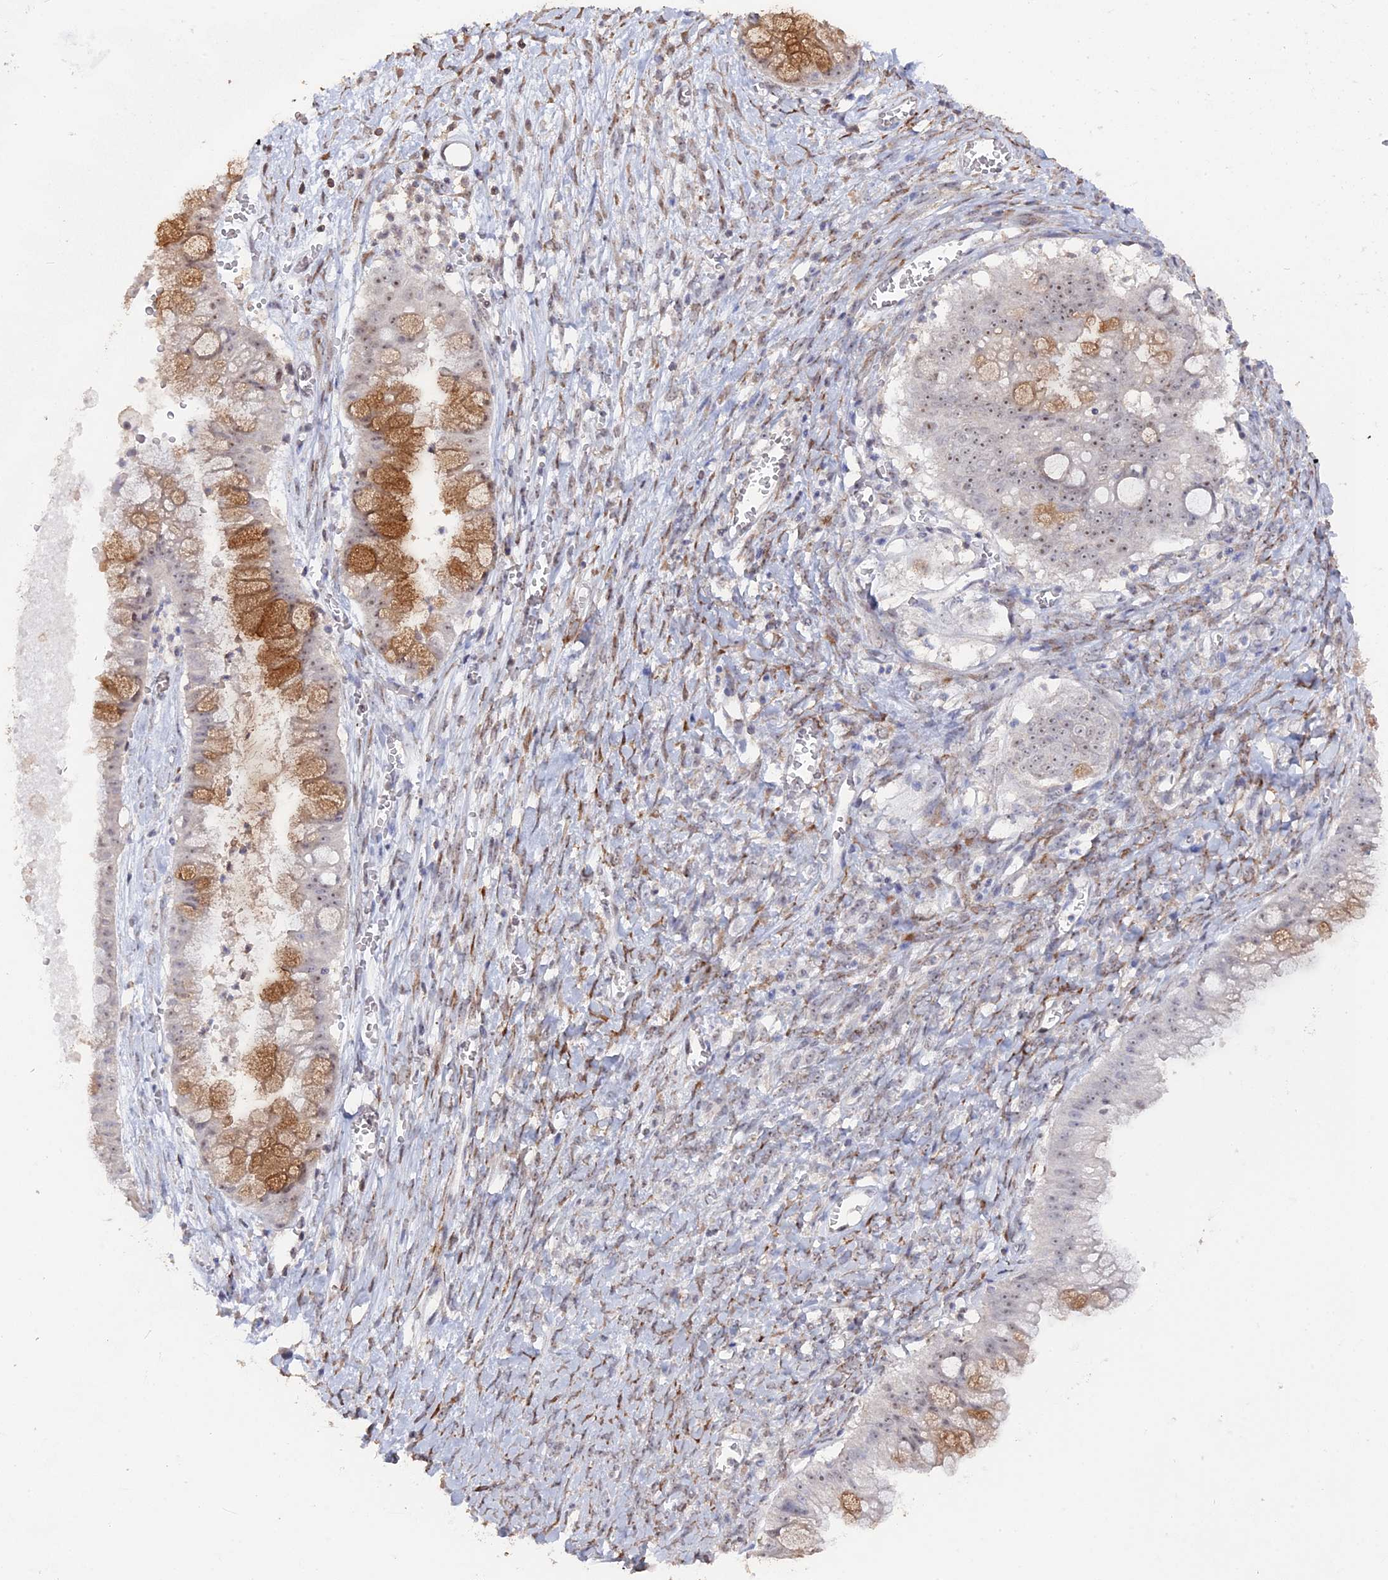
{"staining": {"intensity": "moderate", "quantity": "<25%", "location": "cytoplasmic/membranous"}, "tissue": "ovarian cancer", "cell_type": "Tumor cells", "image_type": "cancer", "snomed": [{"axis": "morphology", "description": "Cystadenocarcinoma, mucinous, NOS"}, {"axis": "topography", "description": "Ovary"}], "caption": "Approximately <25% of tumor cells in mucinous cystadenocarcinoma (ovarian) display moderate cytoplasmic/membranous protein positivity as visualized by brown immunohistochemical staining.", "gene": "SEMG2", "patient": {"sex": "female", "age": 70}}